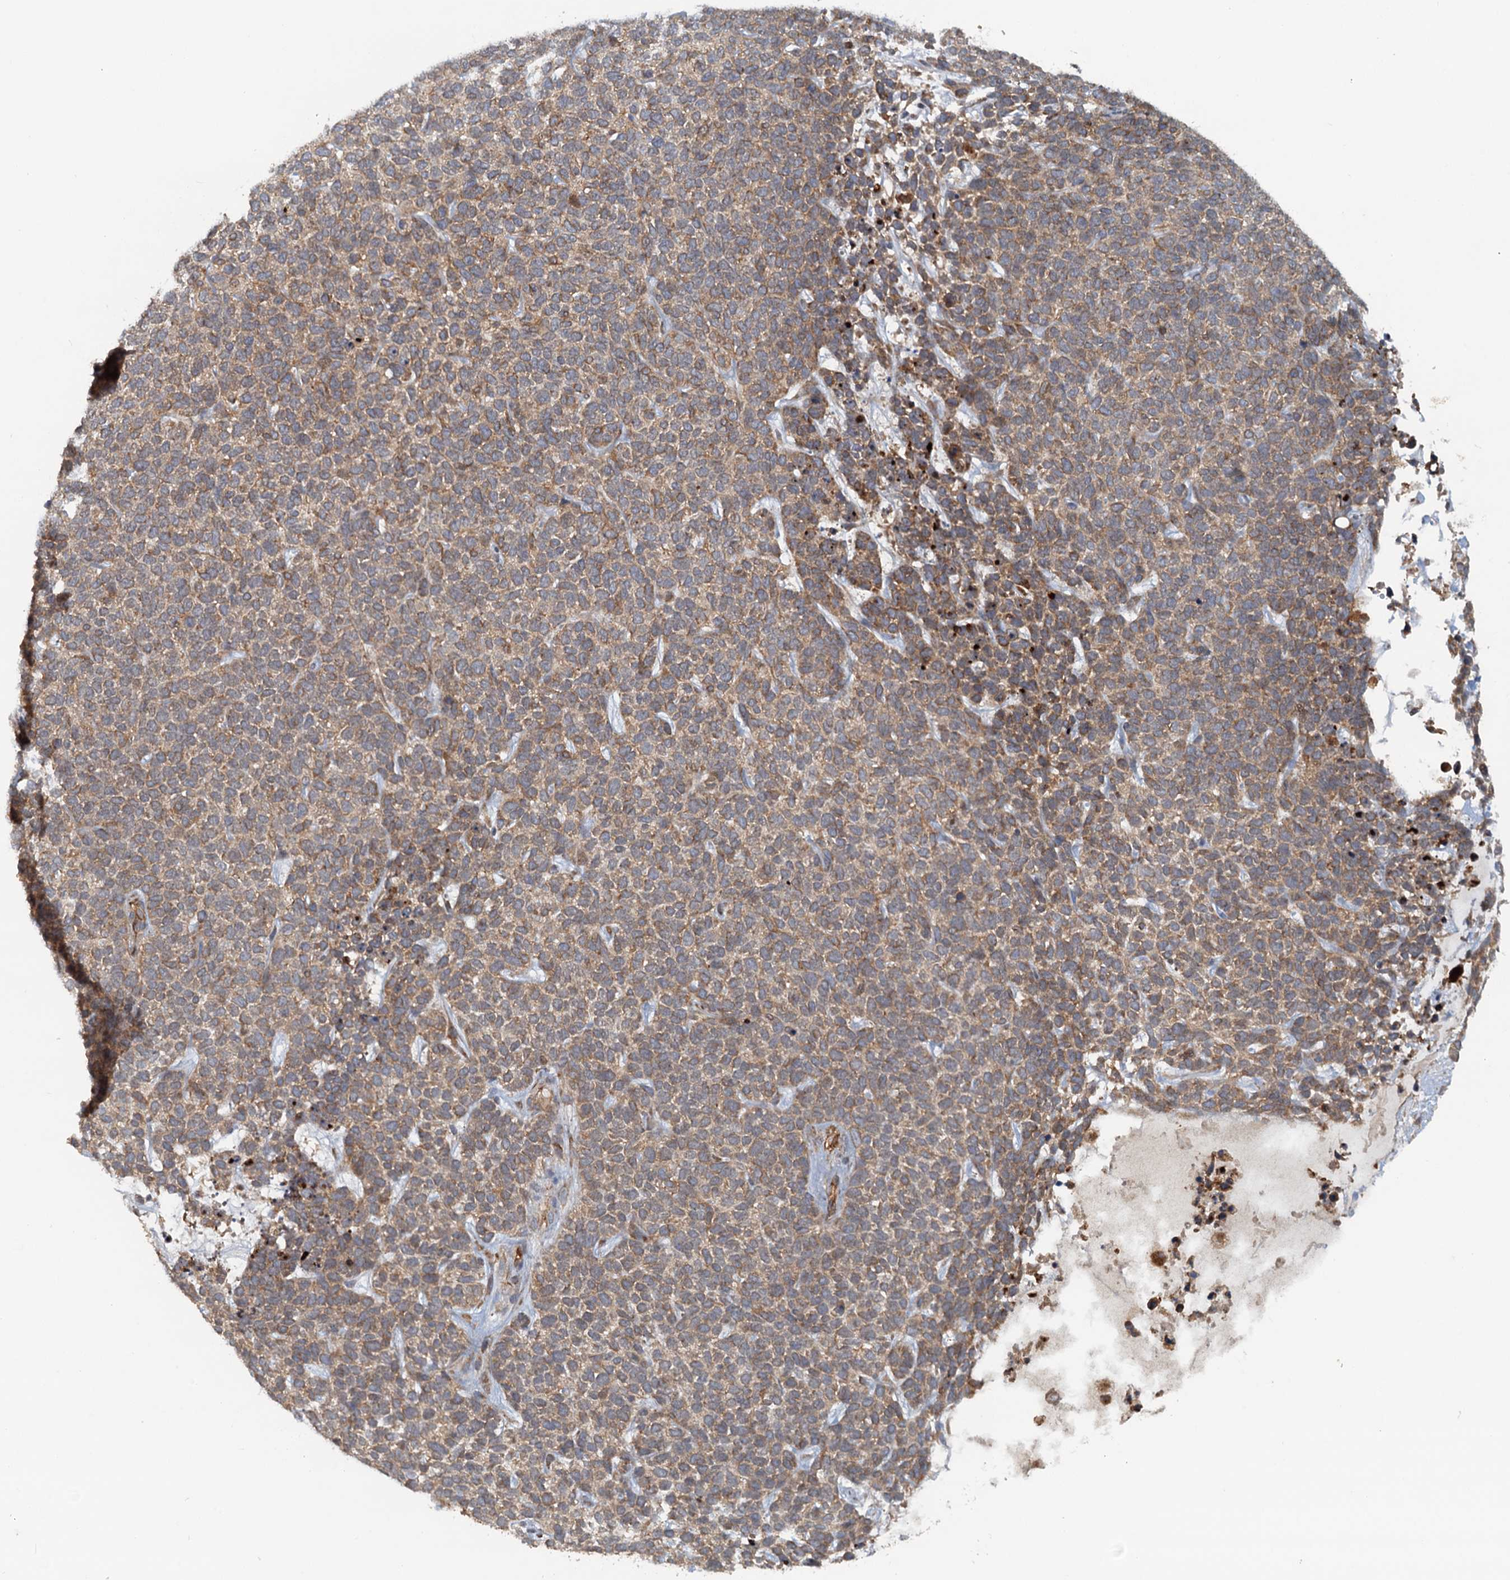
{"staining": {"intensity": "moderate", "quantity": ">75%", "location": "cytoplasmic/membranous"}, "tissue": "skin cancer", "cell_type": "Tumor cells", "image_type": "cancer", "snomed": [{"axis": "morphology", "description": "Basal cell carcinoma"}, {"axis": "topography", "description": "Skin"}], "caption": "Immunohistochemical staining of skin cancer (basal cell carcinoma) shows moderate cytoplasmic/membranous protein staining in about >75% of tumor cells.", "gene": "NIPAL3", "patient": {"sex": "female", "age": 84}}